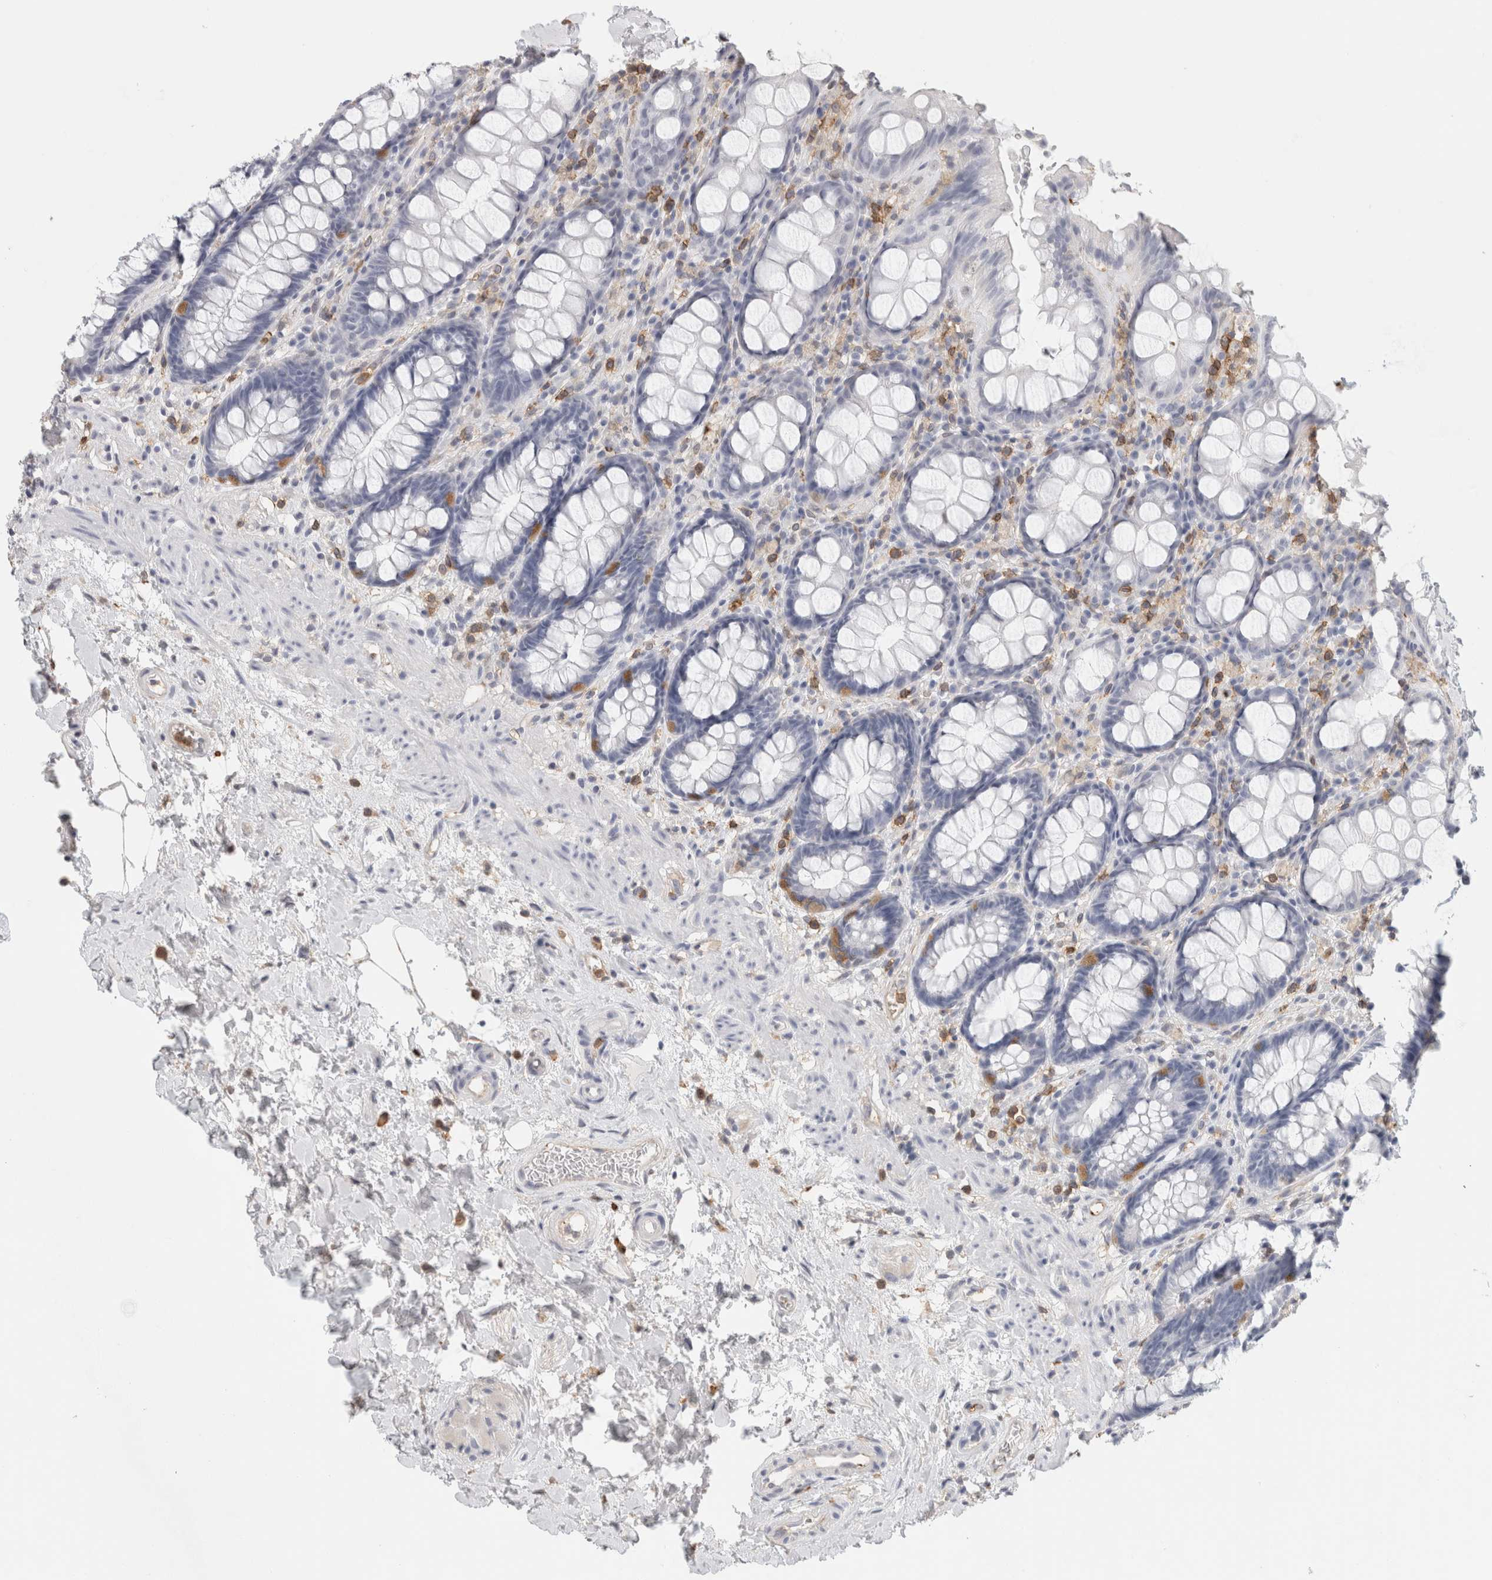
{"staining": {"intensity": "negative", "quantity": "none", "location": "none"}, "tissue": "rectum", "cell_type": "Glandular cells", "image_type": "normal", "snomed": [{"axis": "morphology", "description": "Normal tissue, NOS"}, {"axis": "topography", "description": "Rectum"}], "caption": "High power microscopy image of an immunohistochemistry (IHC) photomicrograph of normal rectum, revealing no significant positivity in glandular cells. The staining is performed using DAB (3,3'-diaminobenzidine) brown chromogen with nuclei counter-stained in using hematoxylin.", "gene": "P2RY2", "patient": {"sex": "male", "age": 64}}